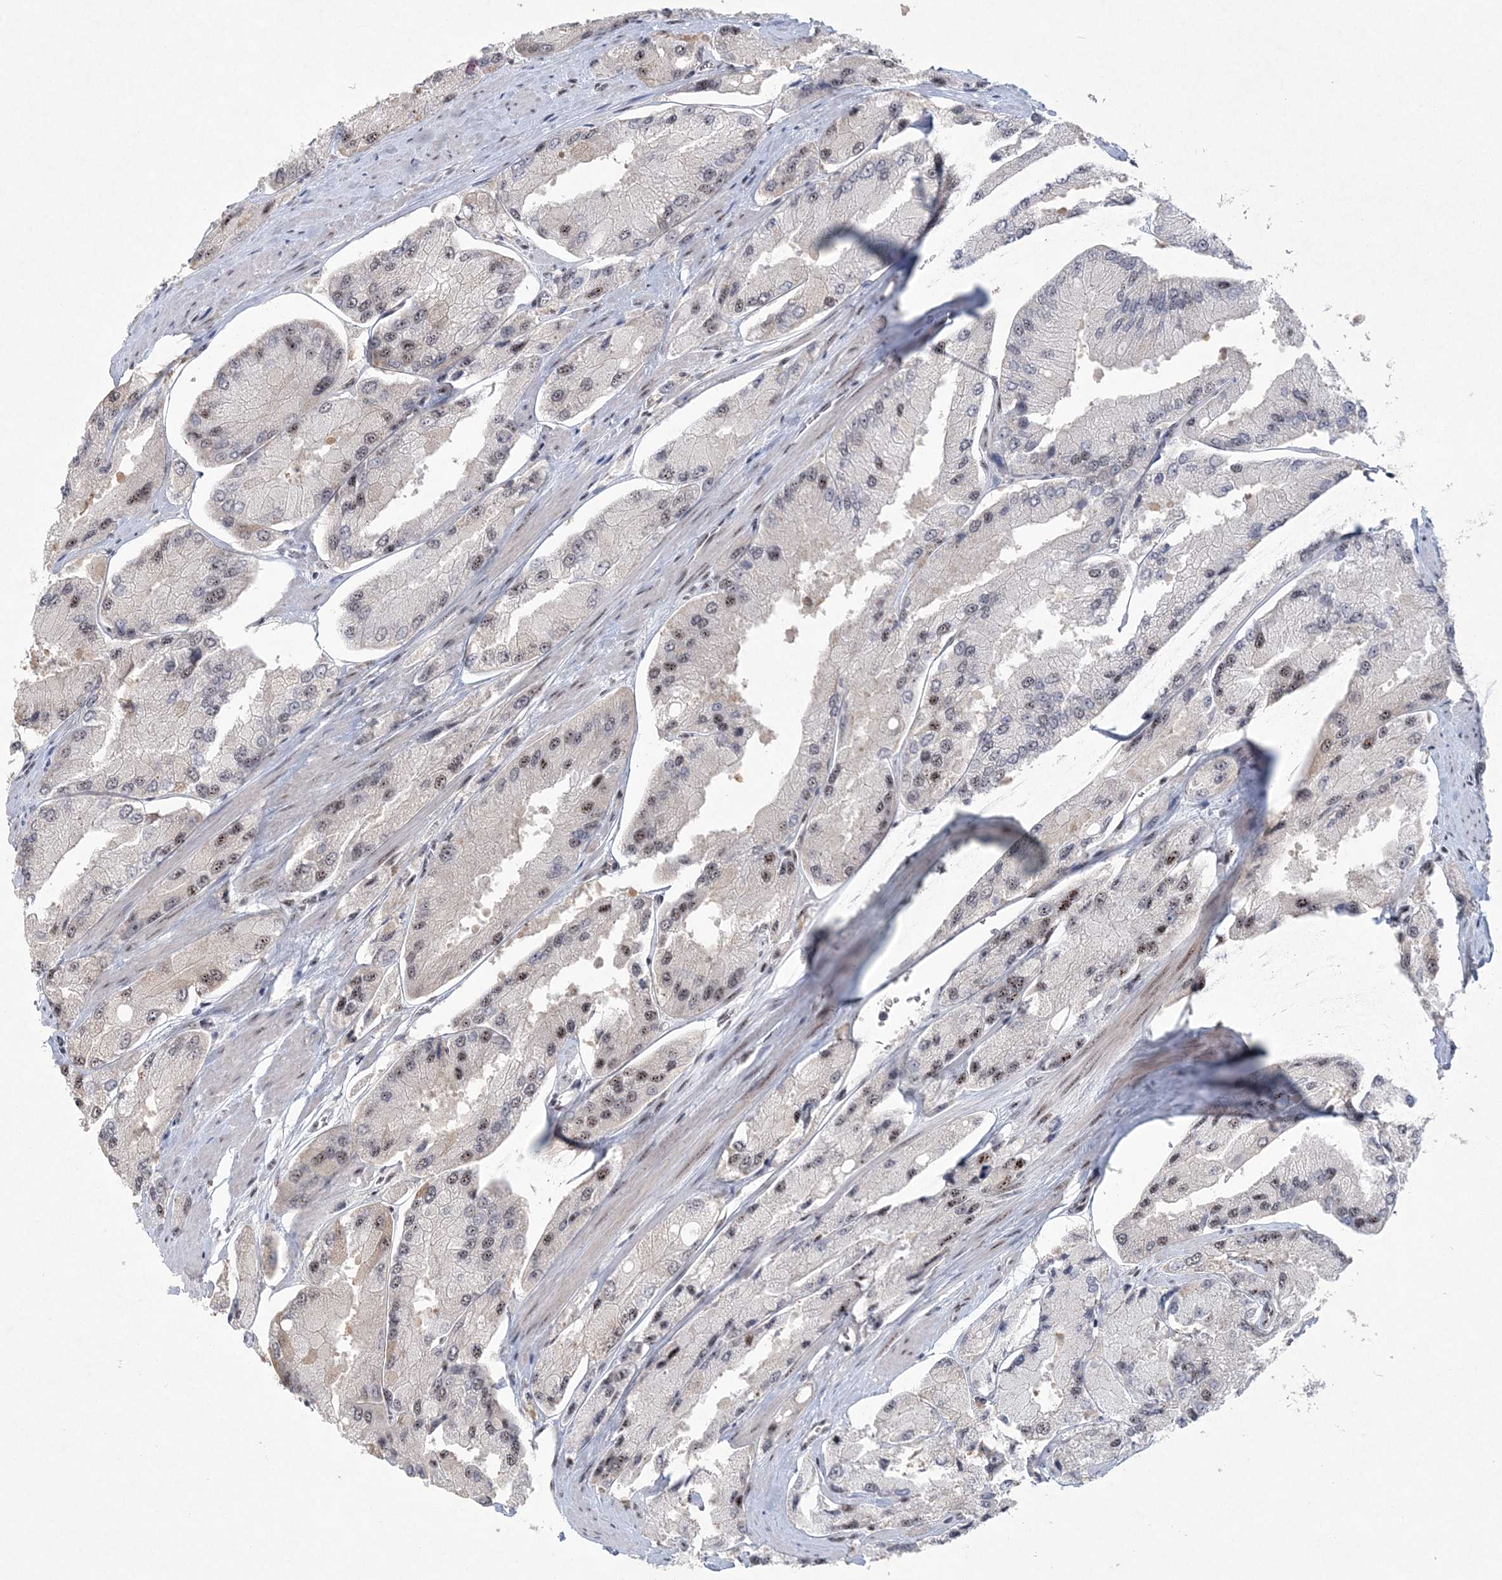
{"staining": {"intensity": "moderate", "quantity": "<25%", "location": "nuclear"}, "tissue": "prostate cancer", "cell_type": "Tumor cells", "image_type": "cancer", "snomed": [{"axis": "morphology", "description": "Adenocarcinoma, High grade"}, {"axis": "topography", "description": "Prostate"}], "caption": "DAB immunohistochemical staining of adenocarcinoma (high-grade) (prostate) displays moderate nuclear protein staining in about <25% of tumor cells.", "gene": "KDM6B", "patient": {"sex": "male", "age": 58}}